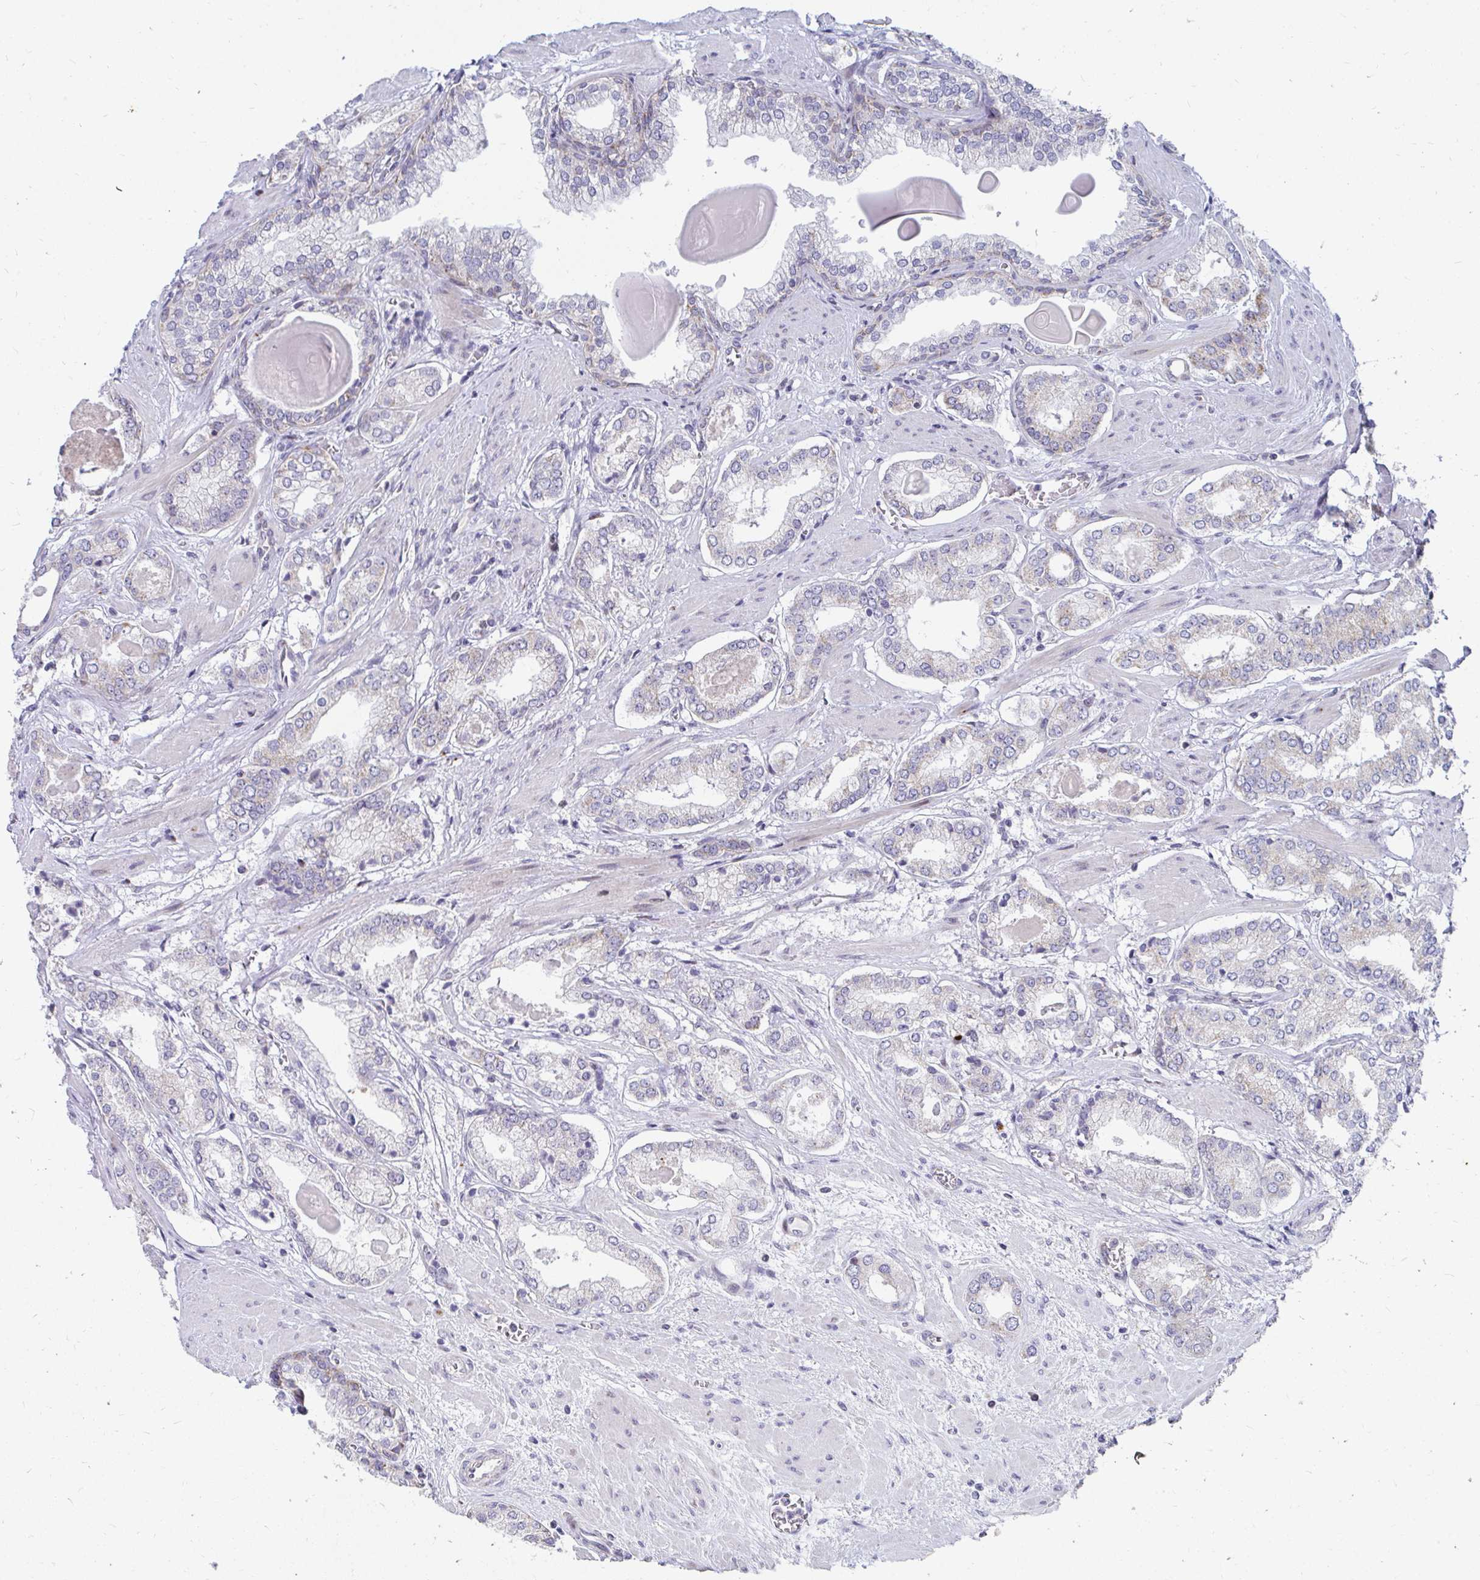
{"staining": {"intensity": "negative", "quantity": "none", "location": "none"}, "tissue": "prostate cancer", "cell_type": "Tumor cells", "image_type": "cancer", "snomed": [{"axis": "morphology", "description": "Adenocarcinoma, Low grade"}, {"axis": "topography", "description": "Prostate"}], "caption": "The immunohistochemistry histopathology image has no significant staining in tumor cells of adenocarcinoma (low-grade) (prostate) tissue.", "gene": "EXOC5", "patient": {"sex": "male", "age": 64}}